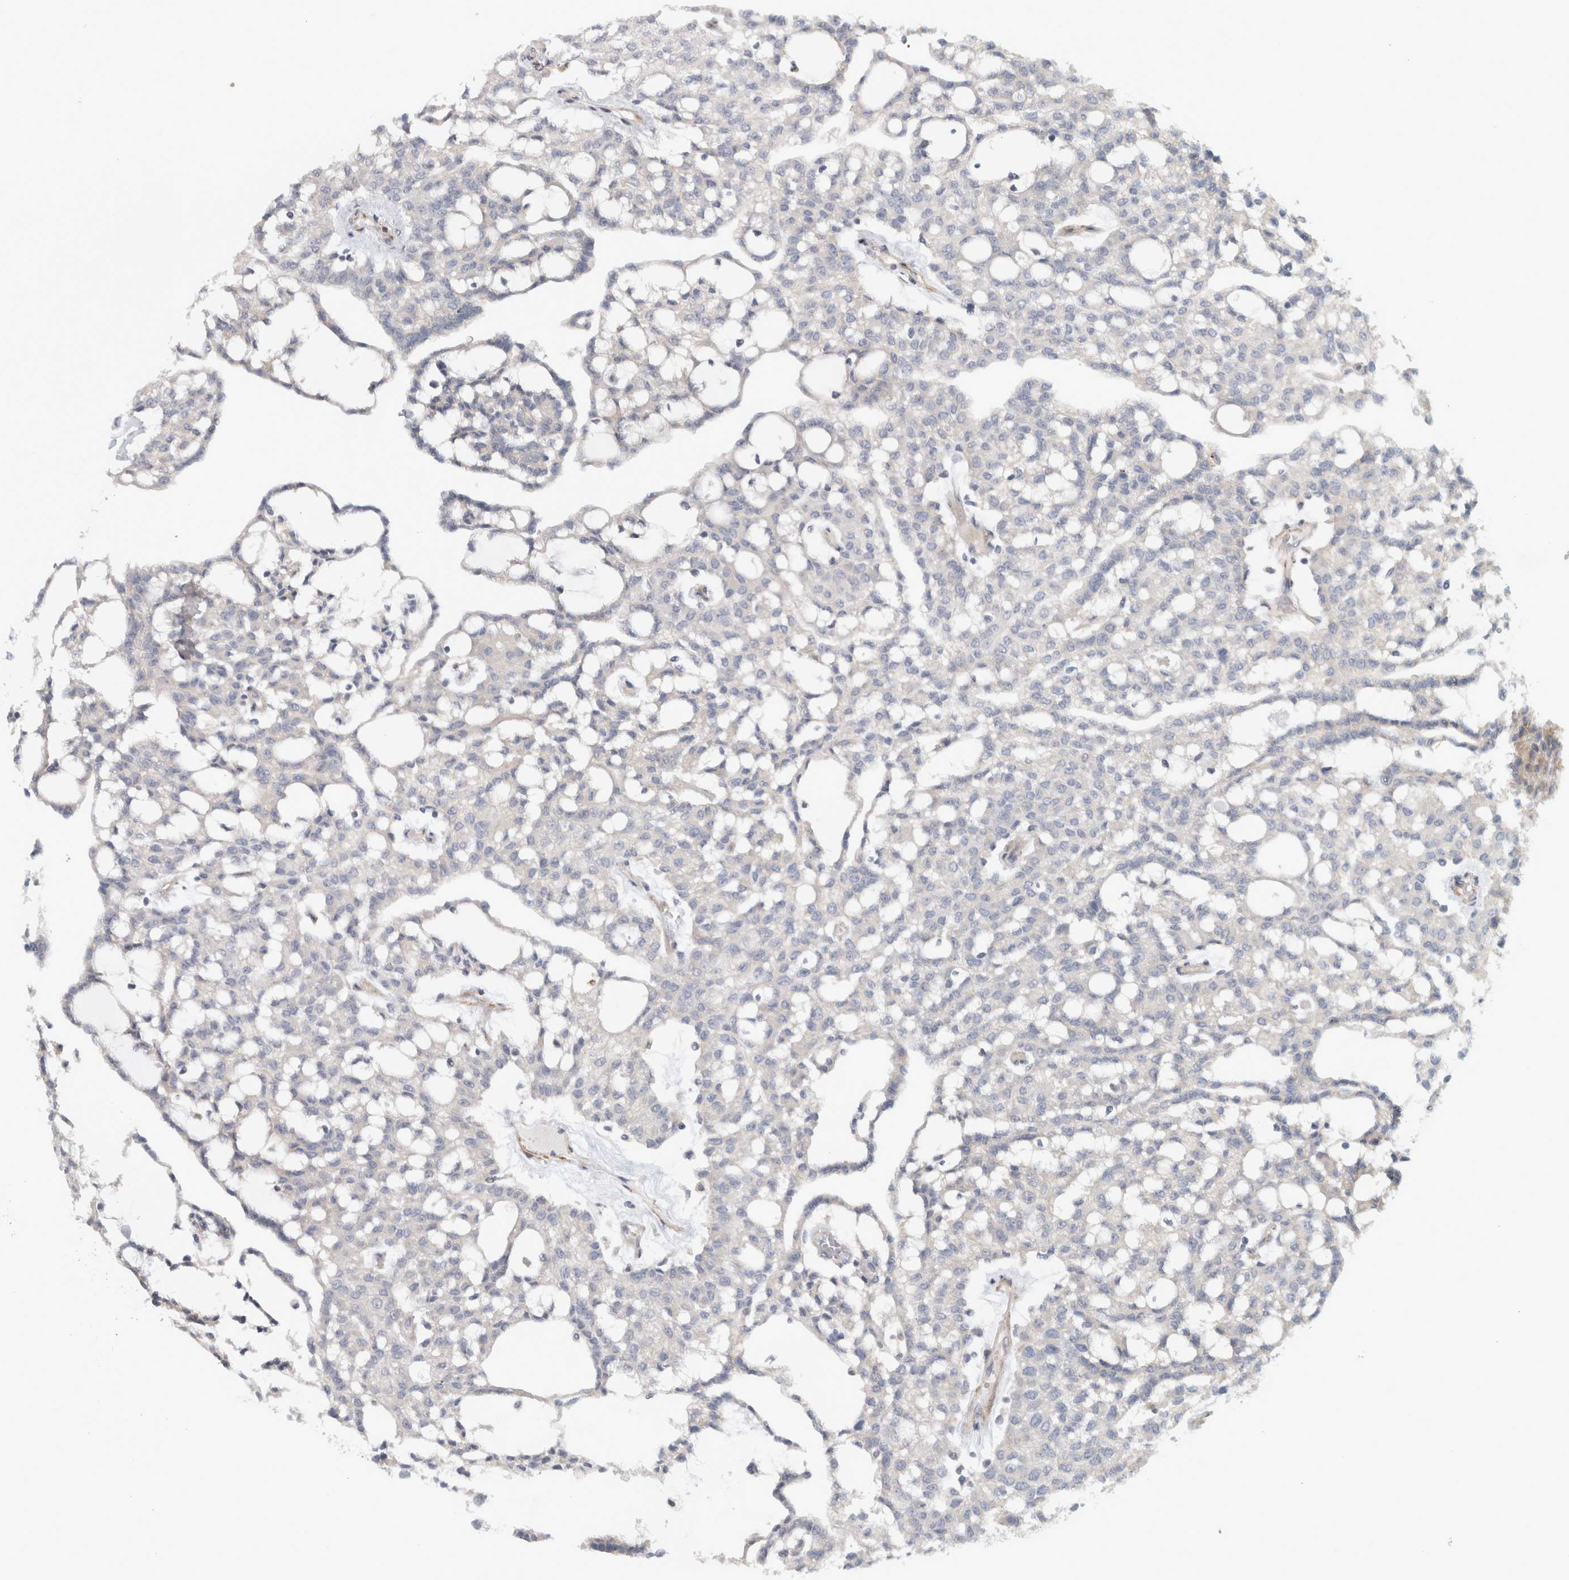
{"staining": {"intensity": "negative", "quantity": "none", "location": "none"}, "tissue": "renal cancer", "cell_type": "Tumor cells", "image_type": "cancer", "snomed": [{"axis": "morphology", "description": "Adenocarcinoma, NOS"}, {"axis": "topography", "description": "Kidney"}], "caption": "Tumor cells are negative for protein expression in human renal cancer (adenocarcinoma).", "gene": "ZNF804B", "patient": {"sex": "male", "age": 63}}